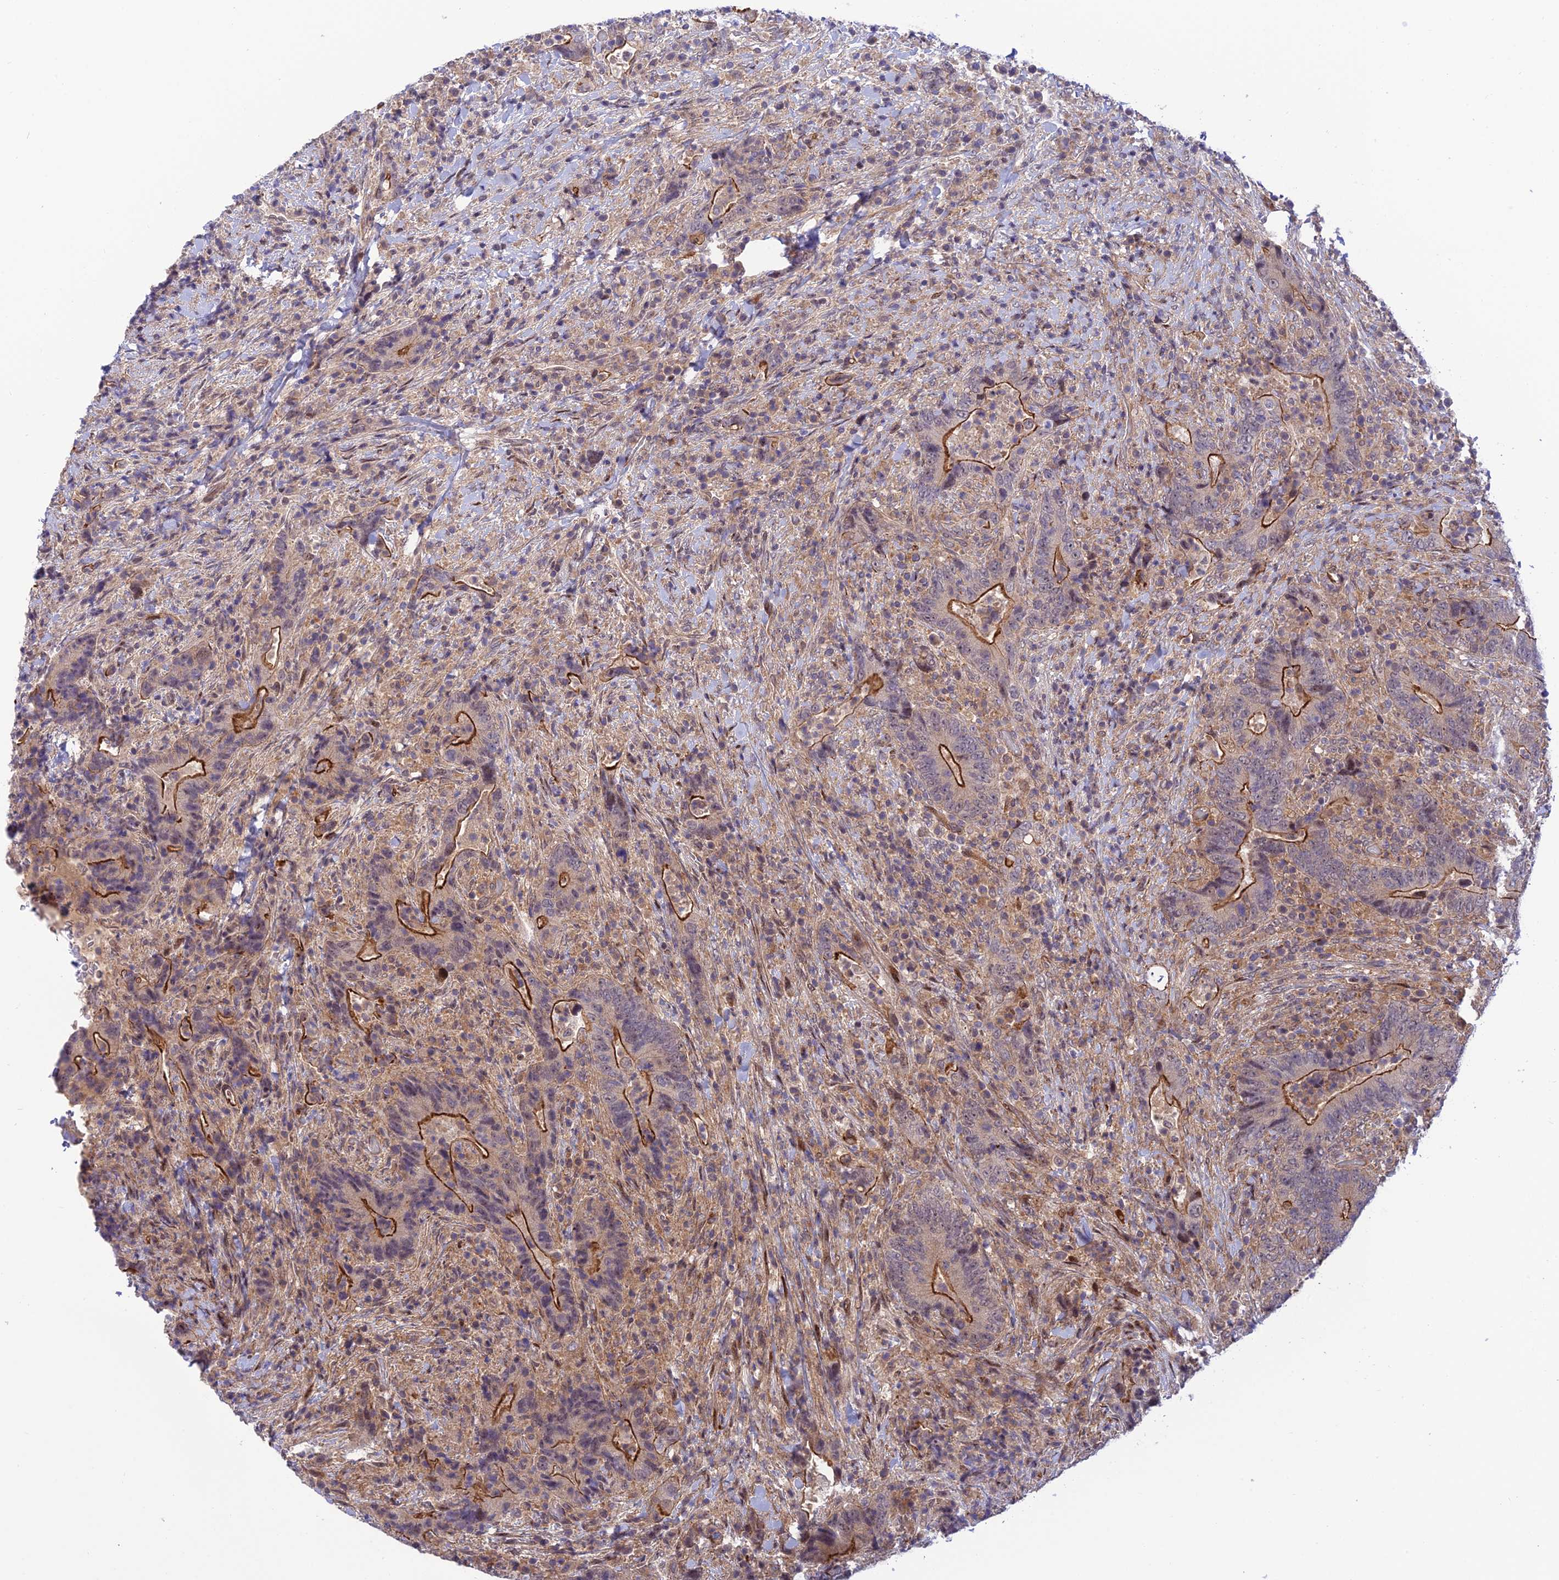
{"staining": {"intensity": "strong", "quantity": "25%-75%", "location": "cytoplasmic/membranous"}, "tissue": "colorectal cancer", "cell_type": "Tumor cells", "image_type": "cancer", "snomed": [{"axis": "morphology", "description": "Adenocarcinoma, NOS"}, {"axis": "topography", "description": "Colon"}], "caption": "The micrograph displays immunohistochemical staining of colorectal cancer. There is strong cytoplasmic/membranous positivity is seen in about 25%-75% of tumor cells. The staining was performed using DAB (3,3'-diaminobenzidine) to visualize the protein expression in brown, while the nuclei were stained in blue with hematoxylin (Magnification: 20x).", "gene": "ZNF584", "patient": {"sex": "female", "age": 75}}